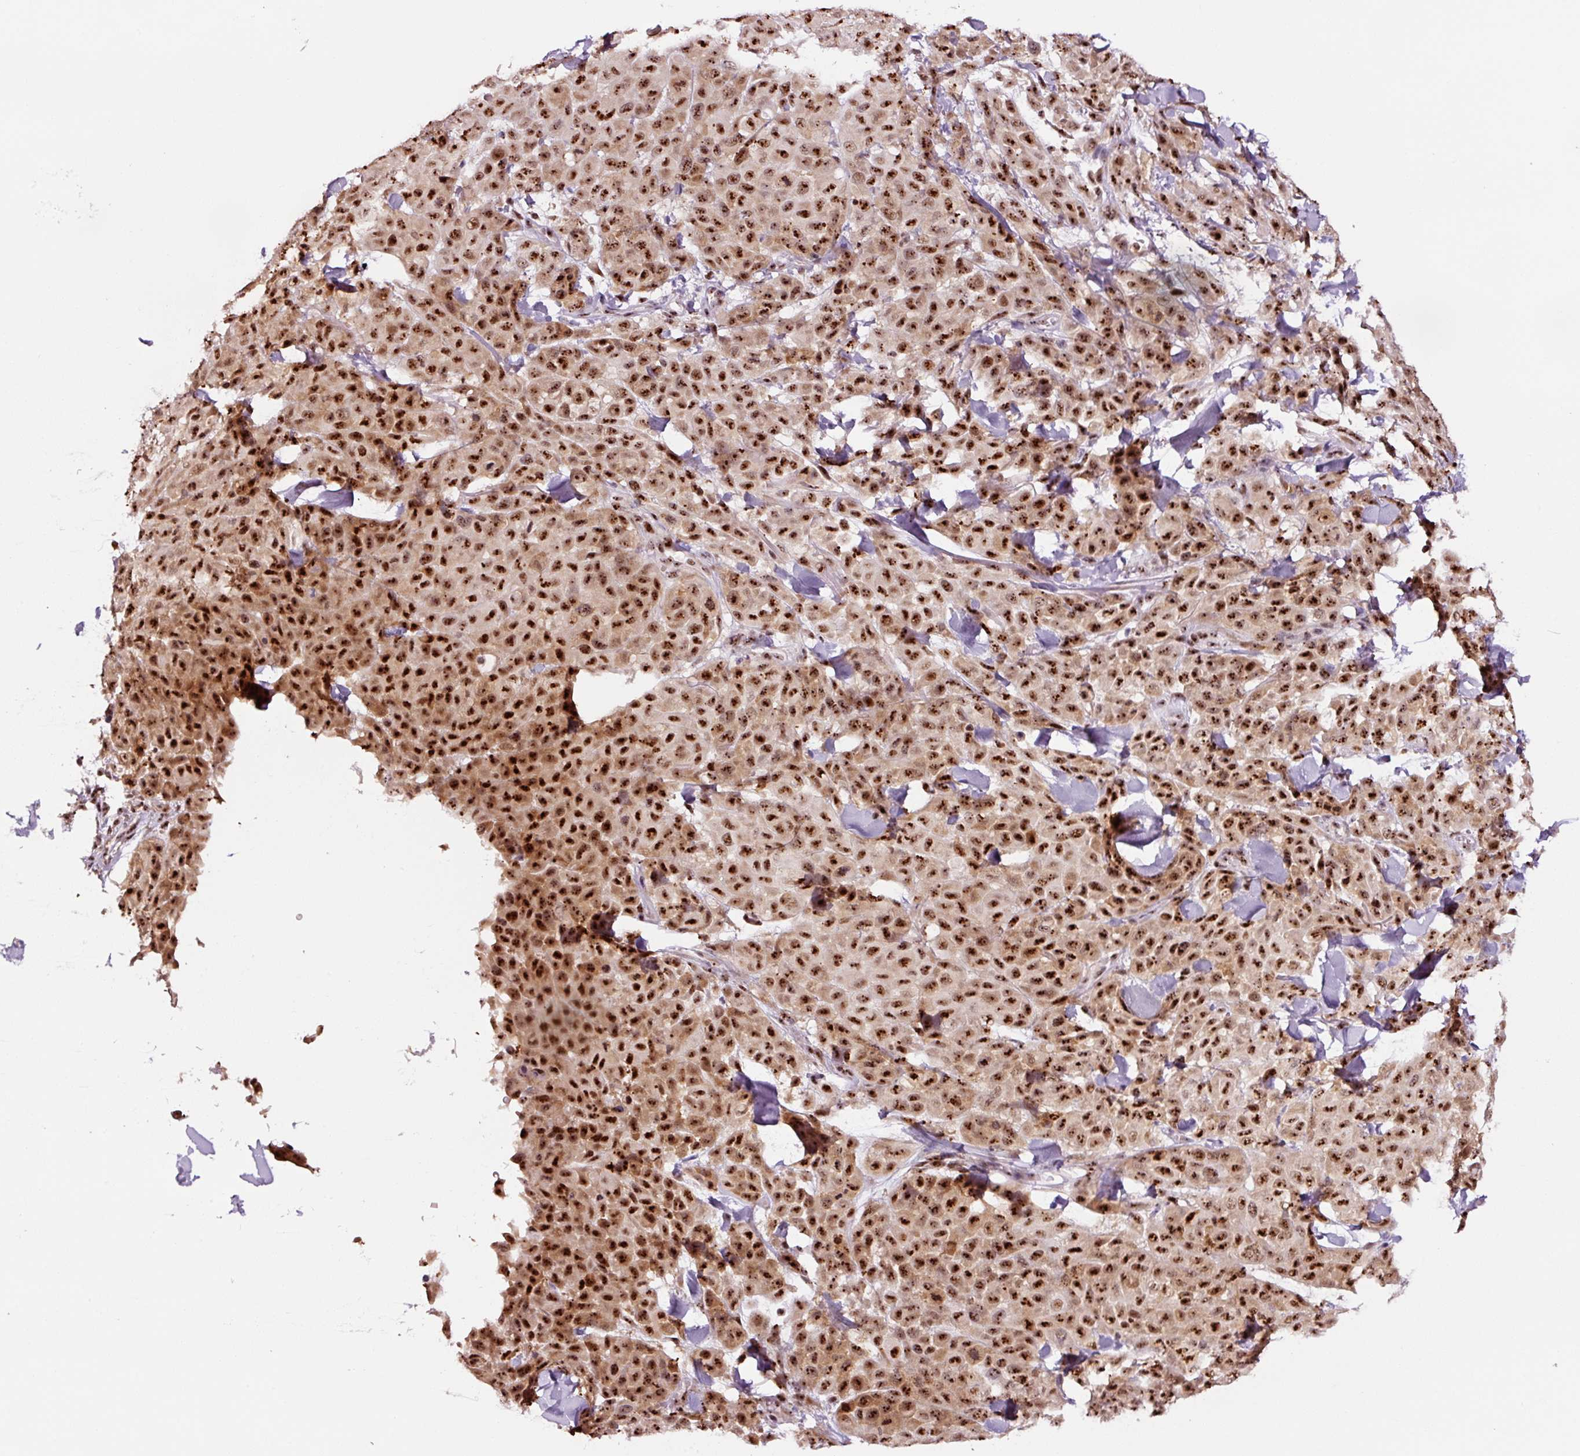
{"staining": {"intensity": "moderate", "quantity": ">75%", "location": "nuclear"}, "tissue": "melanoma", "cell_type": "Tumor cells", "image_type": "cancer", "snomed": [{"axis": "morphology", "description": "Malignant melanoma, Metastatic site"}, {"axis": "topography", "description": "Skin"}], "caption": "Immunohistochemistry staining of melanoma, which reveals medium levels of moderate nuclear staining in approximately >75% of tumor cells indicating moderate nuclear protein positivity. The staining was performed using DAB (brown) for protein detection and nuclei were counterstained in hematoxylin (blue).", "gene": "GNL3", "patient": {"sex": "female", "age": 81}}